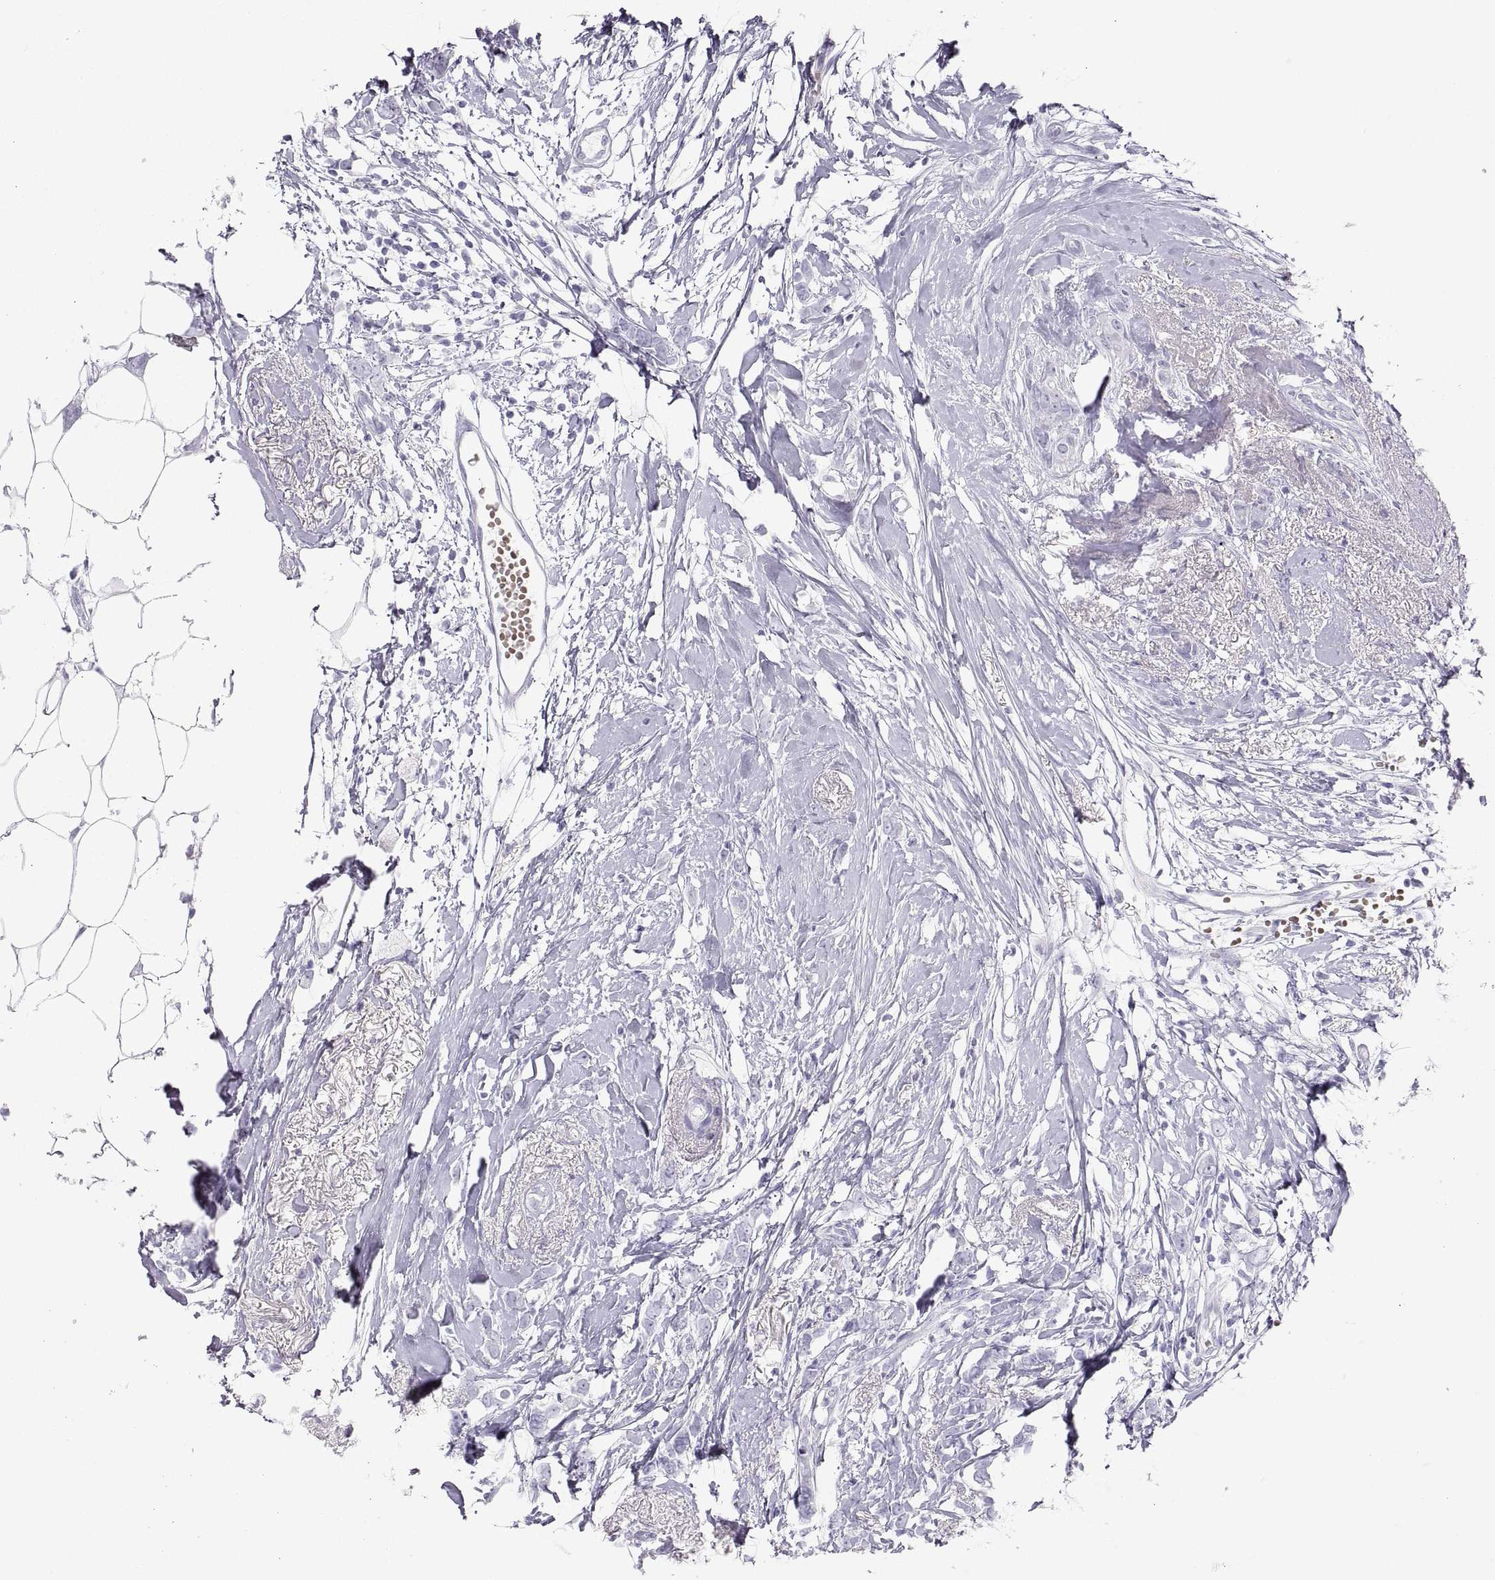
{"staining": {"intensity": "negative", "quantity": "none", "location": "none"}, "tissue": "breast cancer", "cell_type": "Tumor cells", "image_type": "cancer", "snomed": [{"axis": "morphology", "description": "Duct carcinoma"}, {"axis": "topography", "description": "Breast"}], "caption": "A high-resolution histopathology image shows IHC staining of breast cancer (infiltrating ductal carcinoma), which shows no significant expression in tumor cells. (Stains: DAB IHC with hematoxylin counter stain, Microscopy: brightfield microscopy at high magnification).", "gene": "SEMG1", "patient": {"sex": "female", "age": 40}}